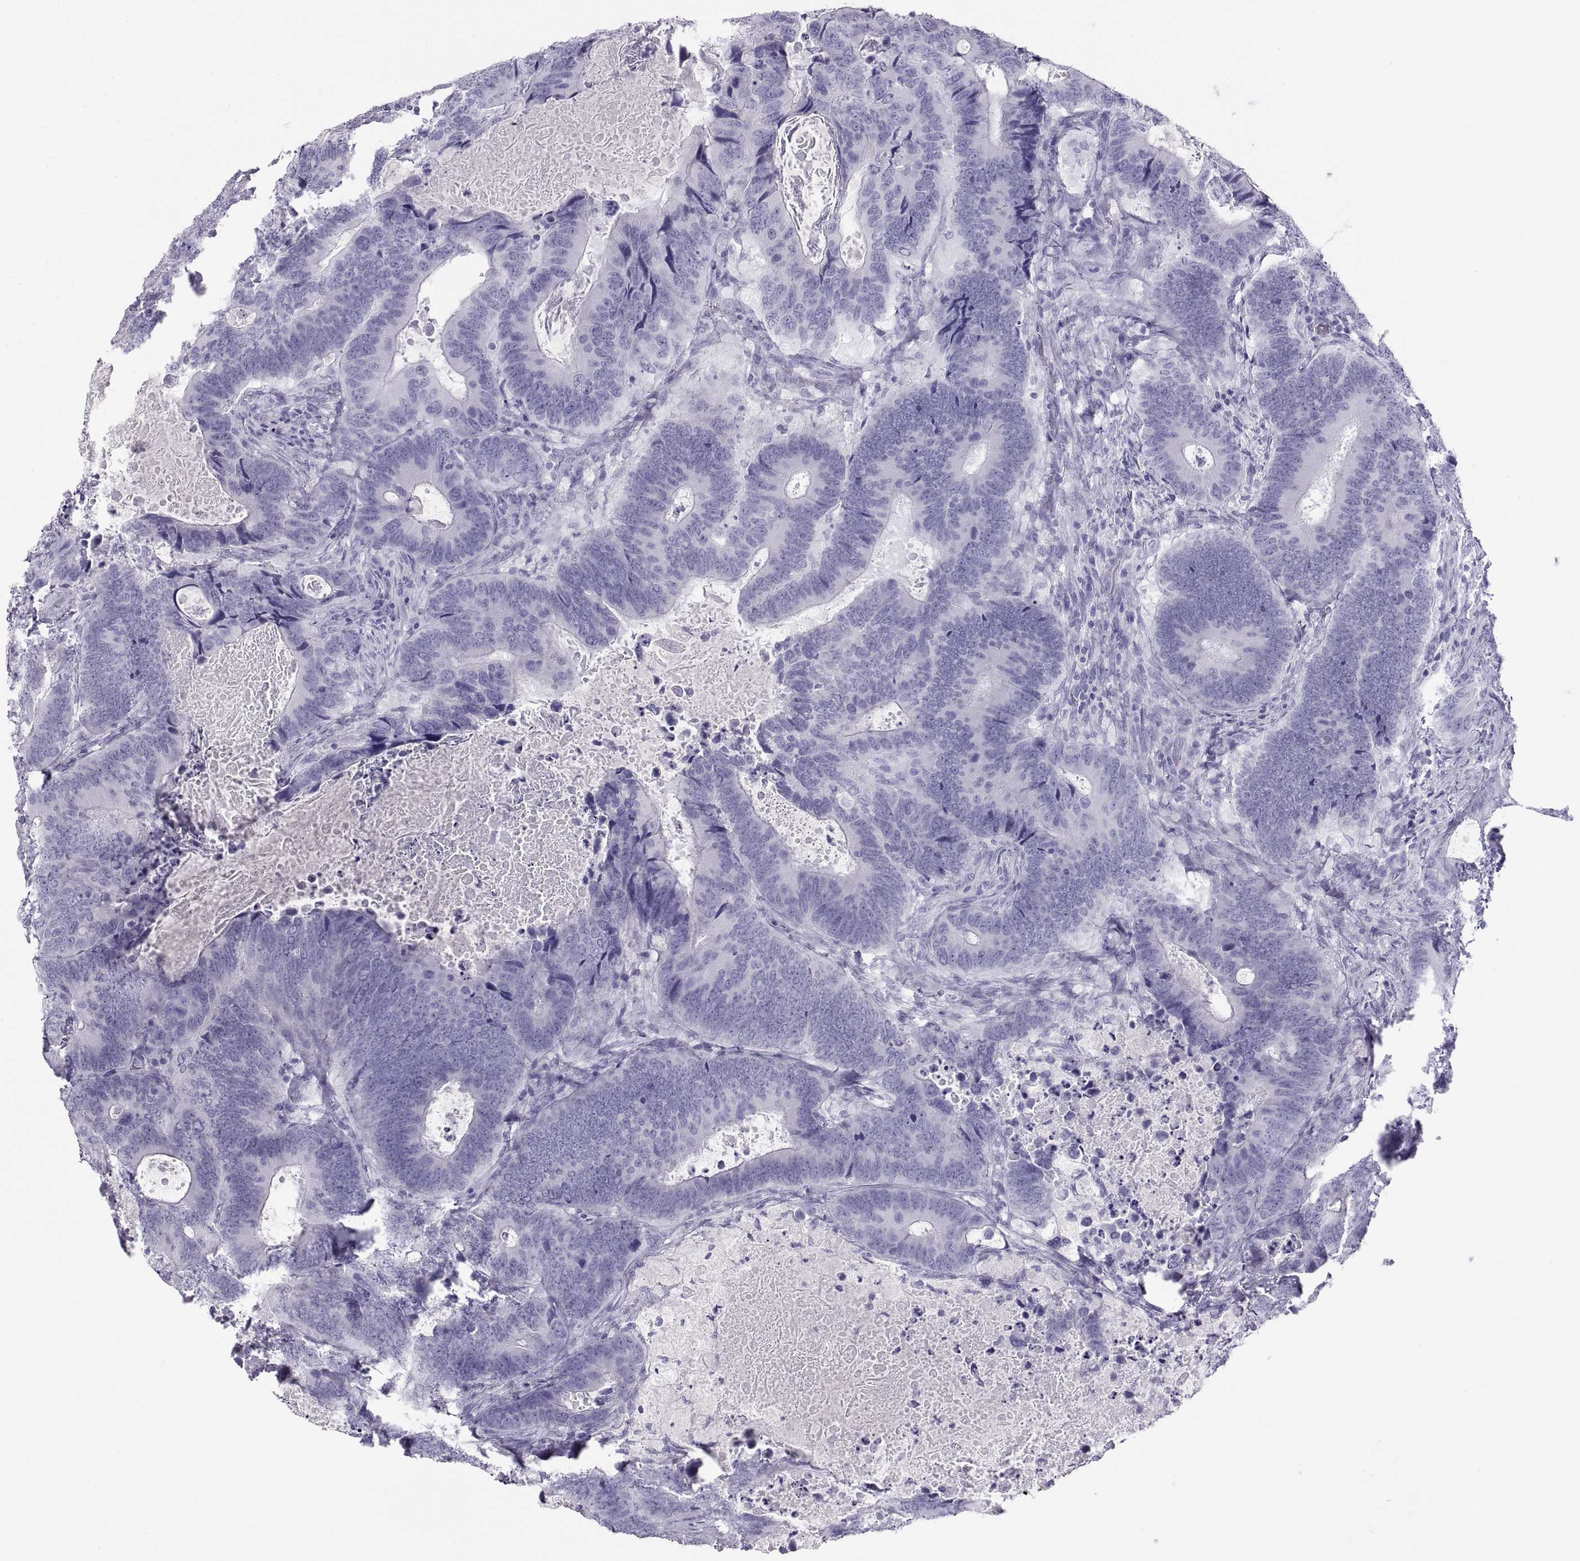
{"staining": {"intensity": "negative", "quantity": "none", "location": "none"}, "tissue": "colorectal cancer", "cell_type": "Tumor cells", "image_type": "cancer", "snomed": [{"axis": "morphology", "description": "Adenocarcinoma, NOS"}, {"axis": "topography", "description": "Colon"}], "caption": "This is a micrograph of immunohistochemistry (IHC) staining of colorectal cancer (adenocarcinoma), which shows no expression in tumor cells.", "gene": "SEMG1", "patient": {"sex": "female", "age": 82}}